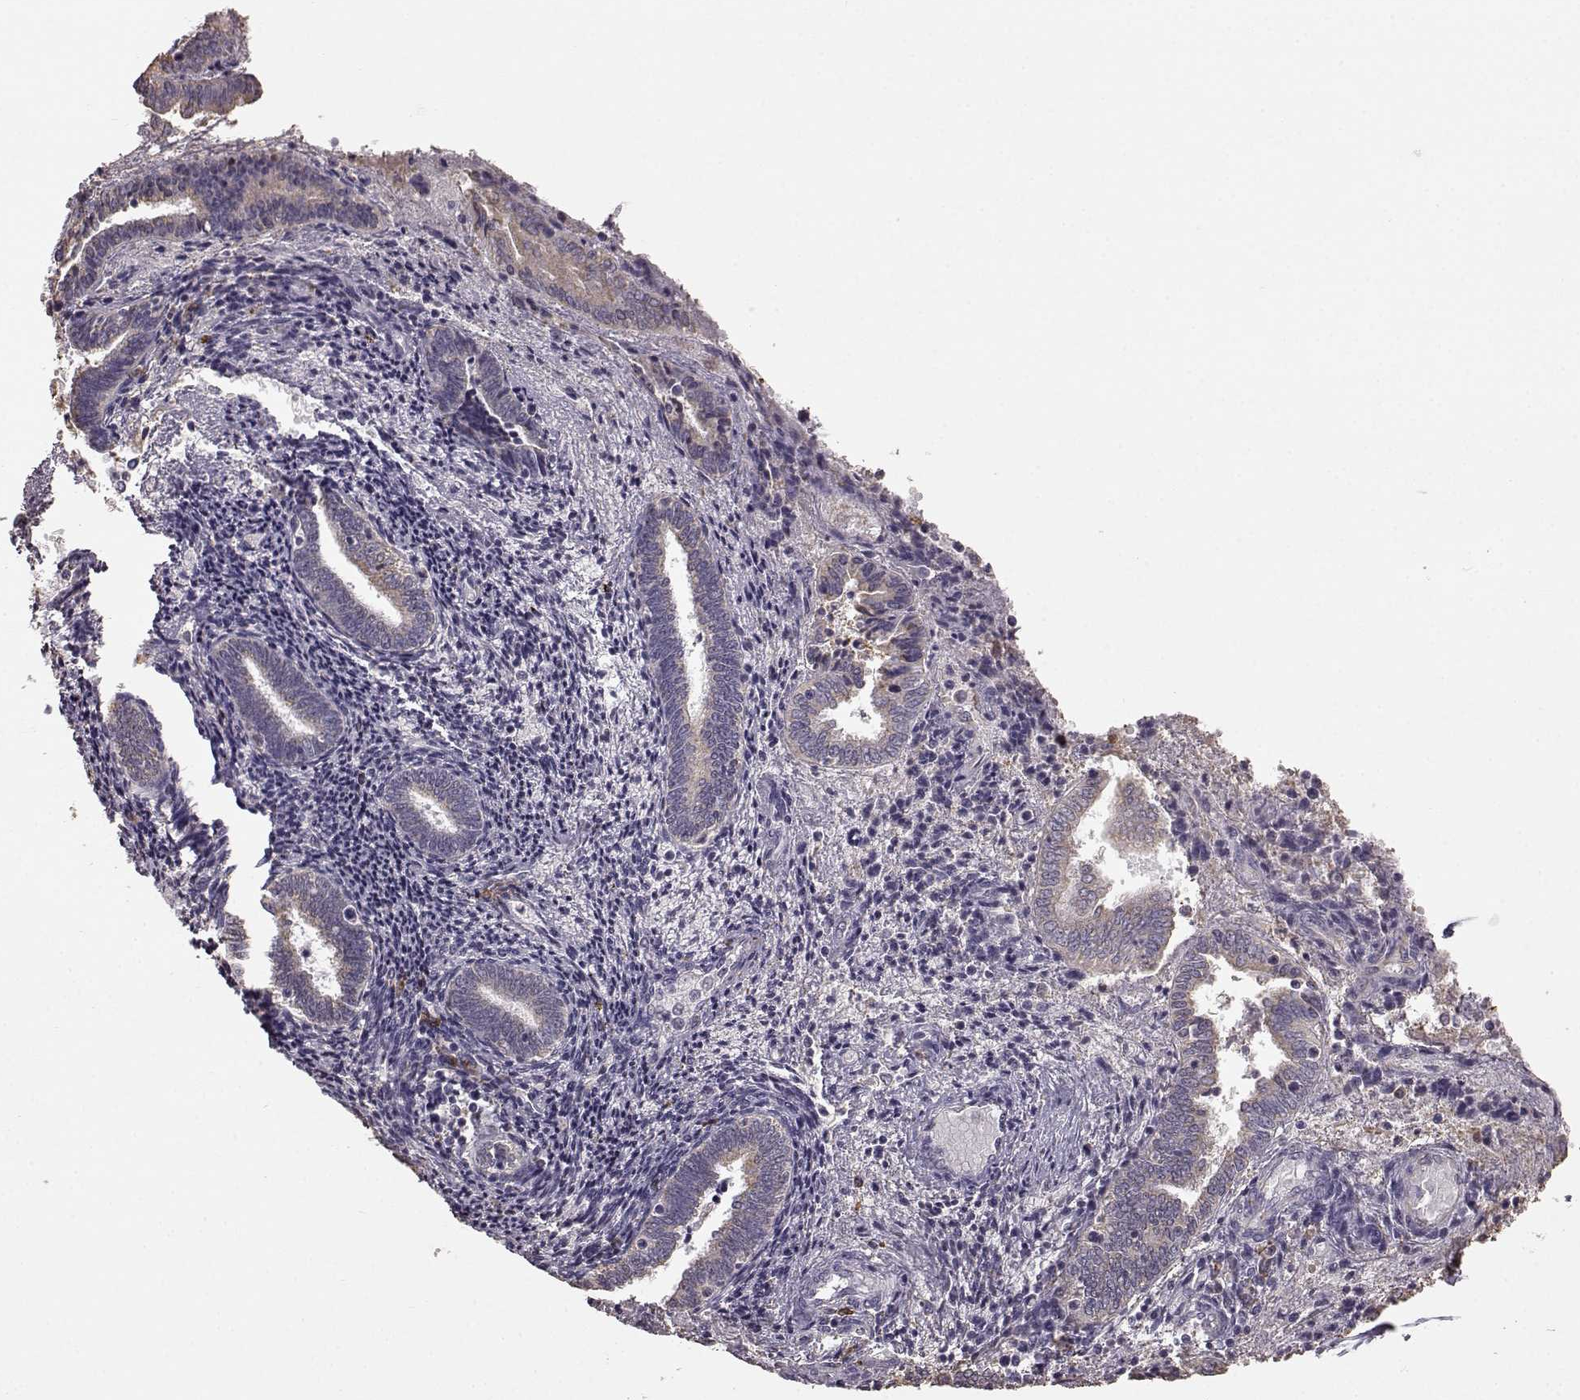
{"staining": {"intensity": "negative", "quantity": "none", "location": "none"}, "tissue": "endometrium", "cell_type": "Cells in endometrial stroma", "image_type": "normal", "snomed": [{"axis": "morphology", "description": "Normal tissue, NOS"}, {"axis": "topography", "description": "Endometrium"}], "caption": "IHC histopathology image of benign endometrium stained for a protein (brown), which exhibits no expression in cells in endometrial stroma.", "gene": "GABRG3", "patient": {"sex": "female", "age": 42}}